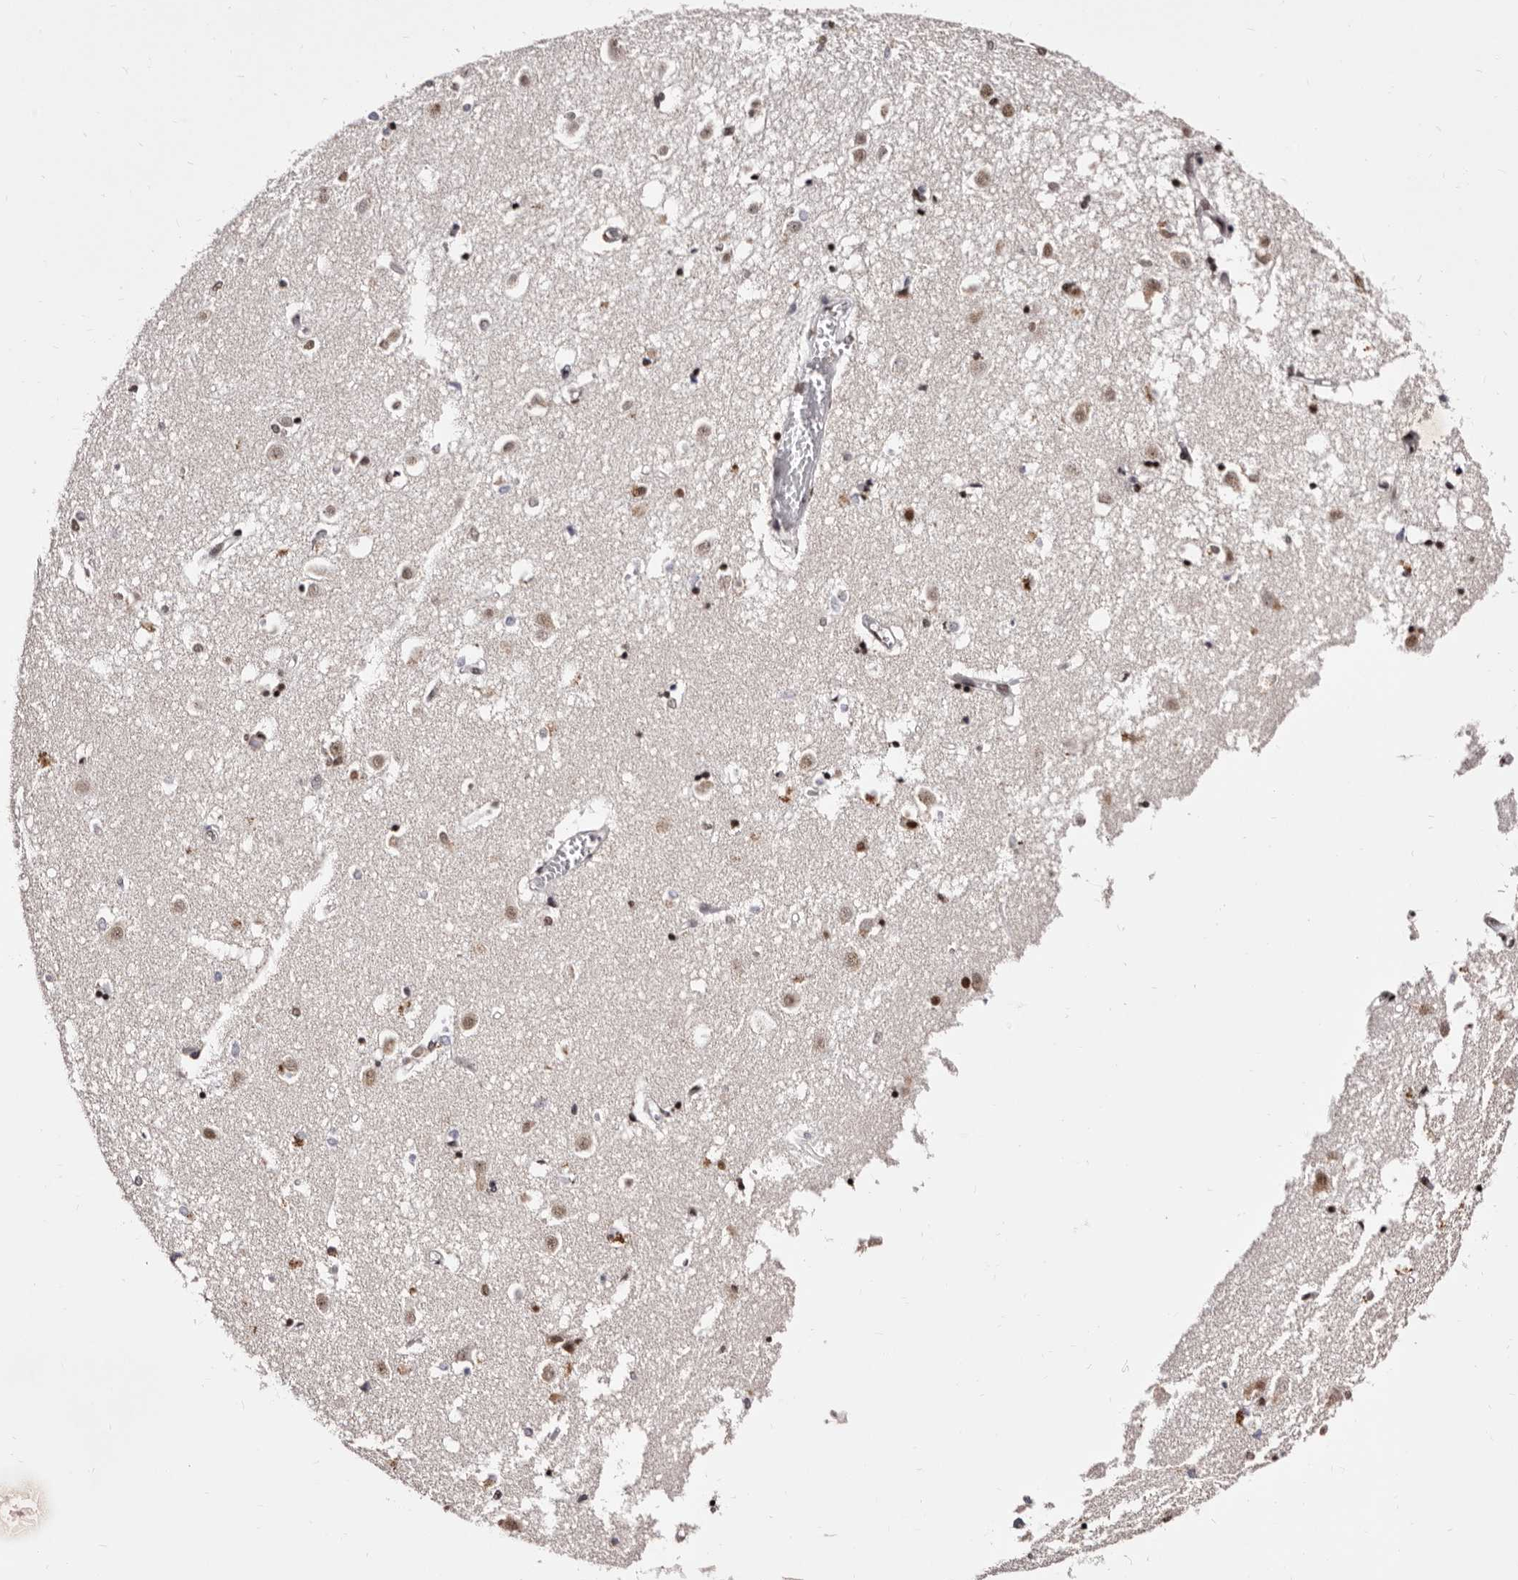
{"staining": {"intensity": "strong", "quantity": "25%-75%", "location": "nuclear"}, "tissue": "caudate", "cell_type": "Glial cells", "image_type": "normal", "snomed": [{"axis": "morphology", "description": "Normal tissue, NOS"}, {"axis": "topography", "description": "Lateral ventricle wall"}], "caption": "This is a photomicrograph of immunohistochemistry (IHC) staining of unremarkable caudate, which shows strong positivity in the nuclear of glial cells.", "gene": "ANAPC11", "patient": {"sex": "male", "age": 45}}